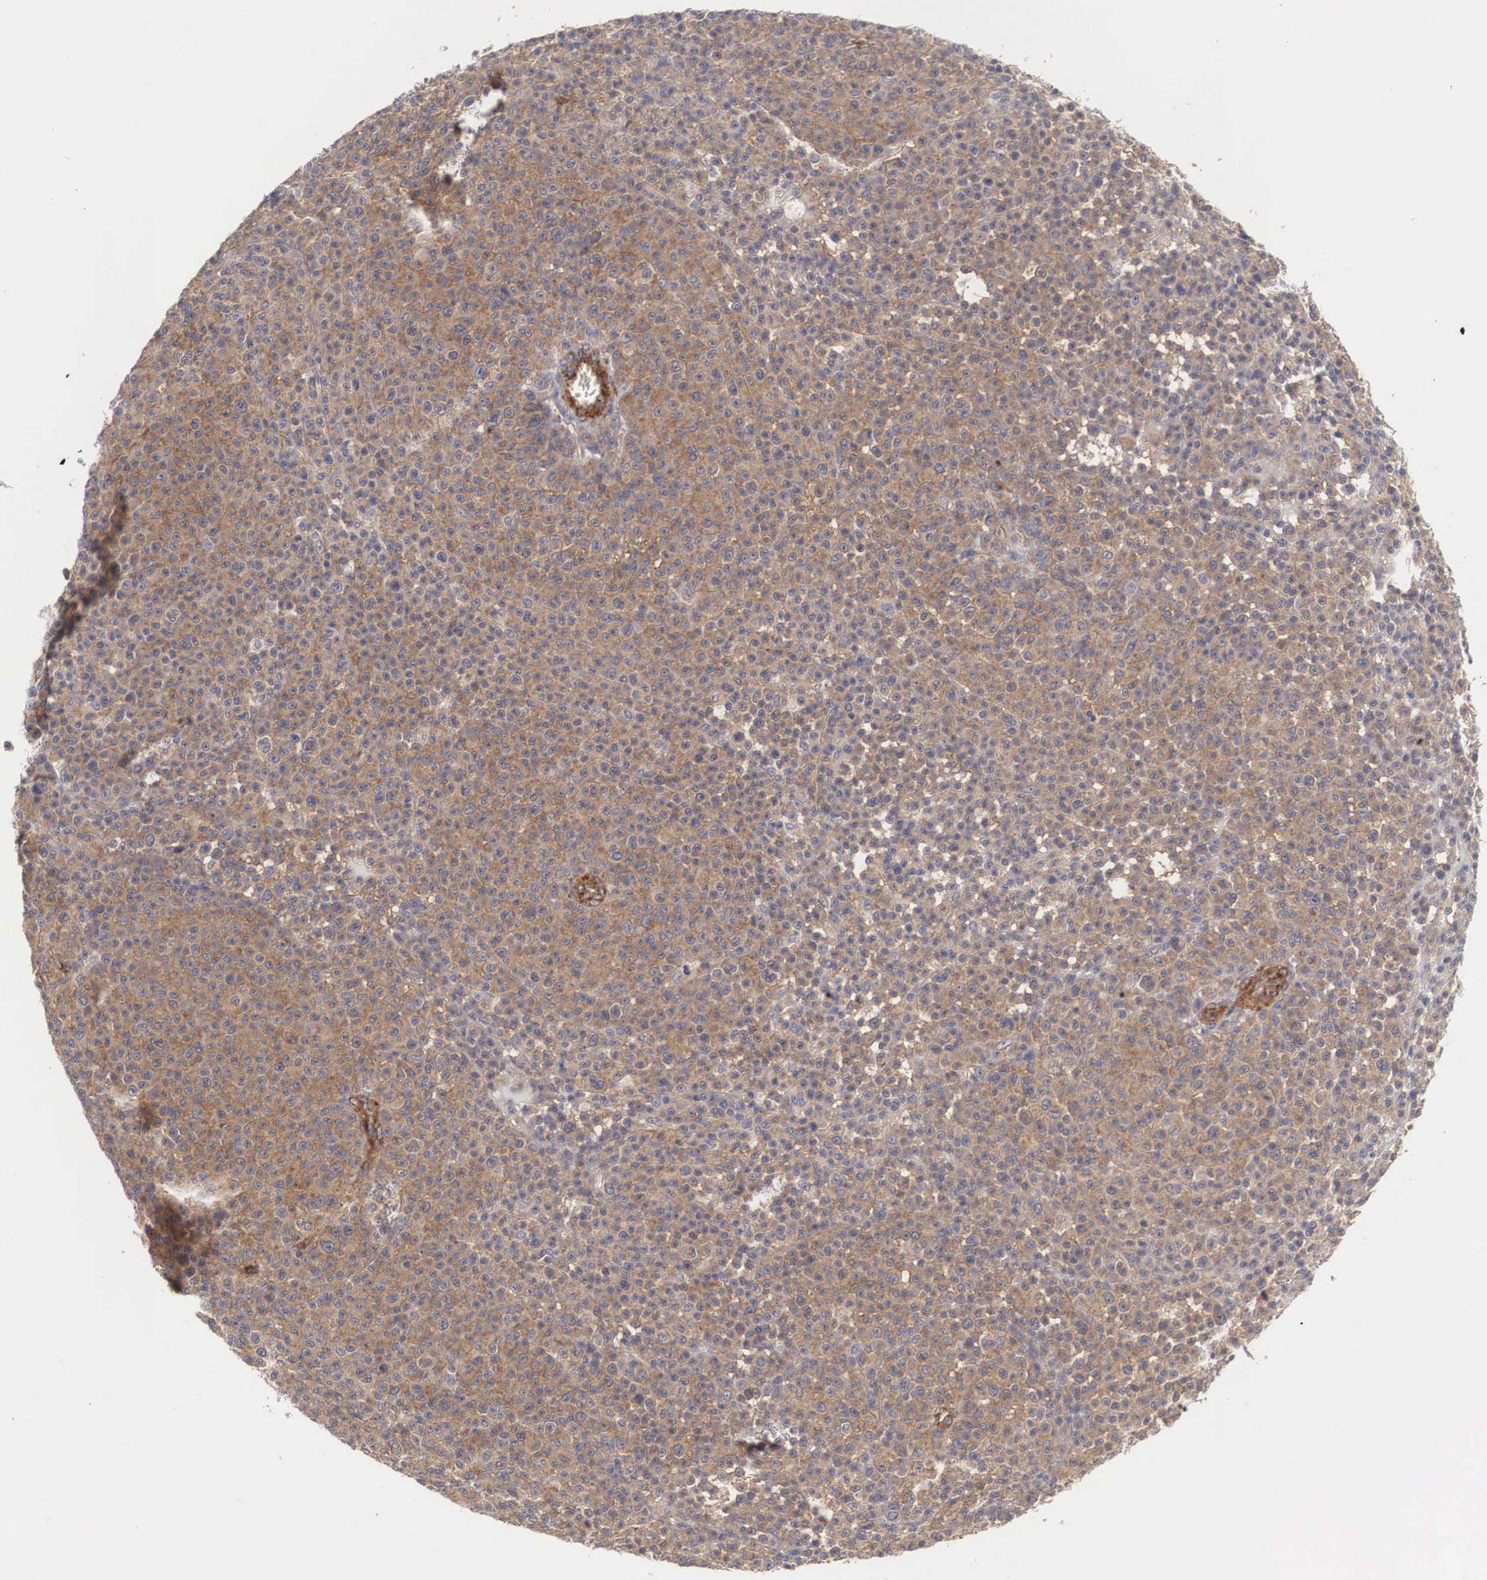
{"staining": {"intensity": "moderate", "quantity": ">75%", "location": "cytoplasmic/membranous"}, "tissue": "melanoma", "cell_type": "Tumor cells", "image_type": "cancer", "snomed": [{"axis": "morphology", "description": "Malignant melanoma, Metastatic site"}, {"axis": "topography", "description": "Skin"}], "caption": "The histopathology image displays immunohistochemical staining of melanoma. There is moderate cytoplasmic/membranous expression is appreciated in approximately >75% of tumor cells. Nuclei are stained in blue.", "gene": "ARMCX4", "patient": {"sex": "male", "age": 32}}